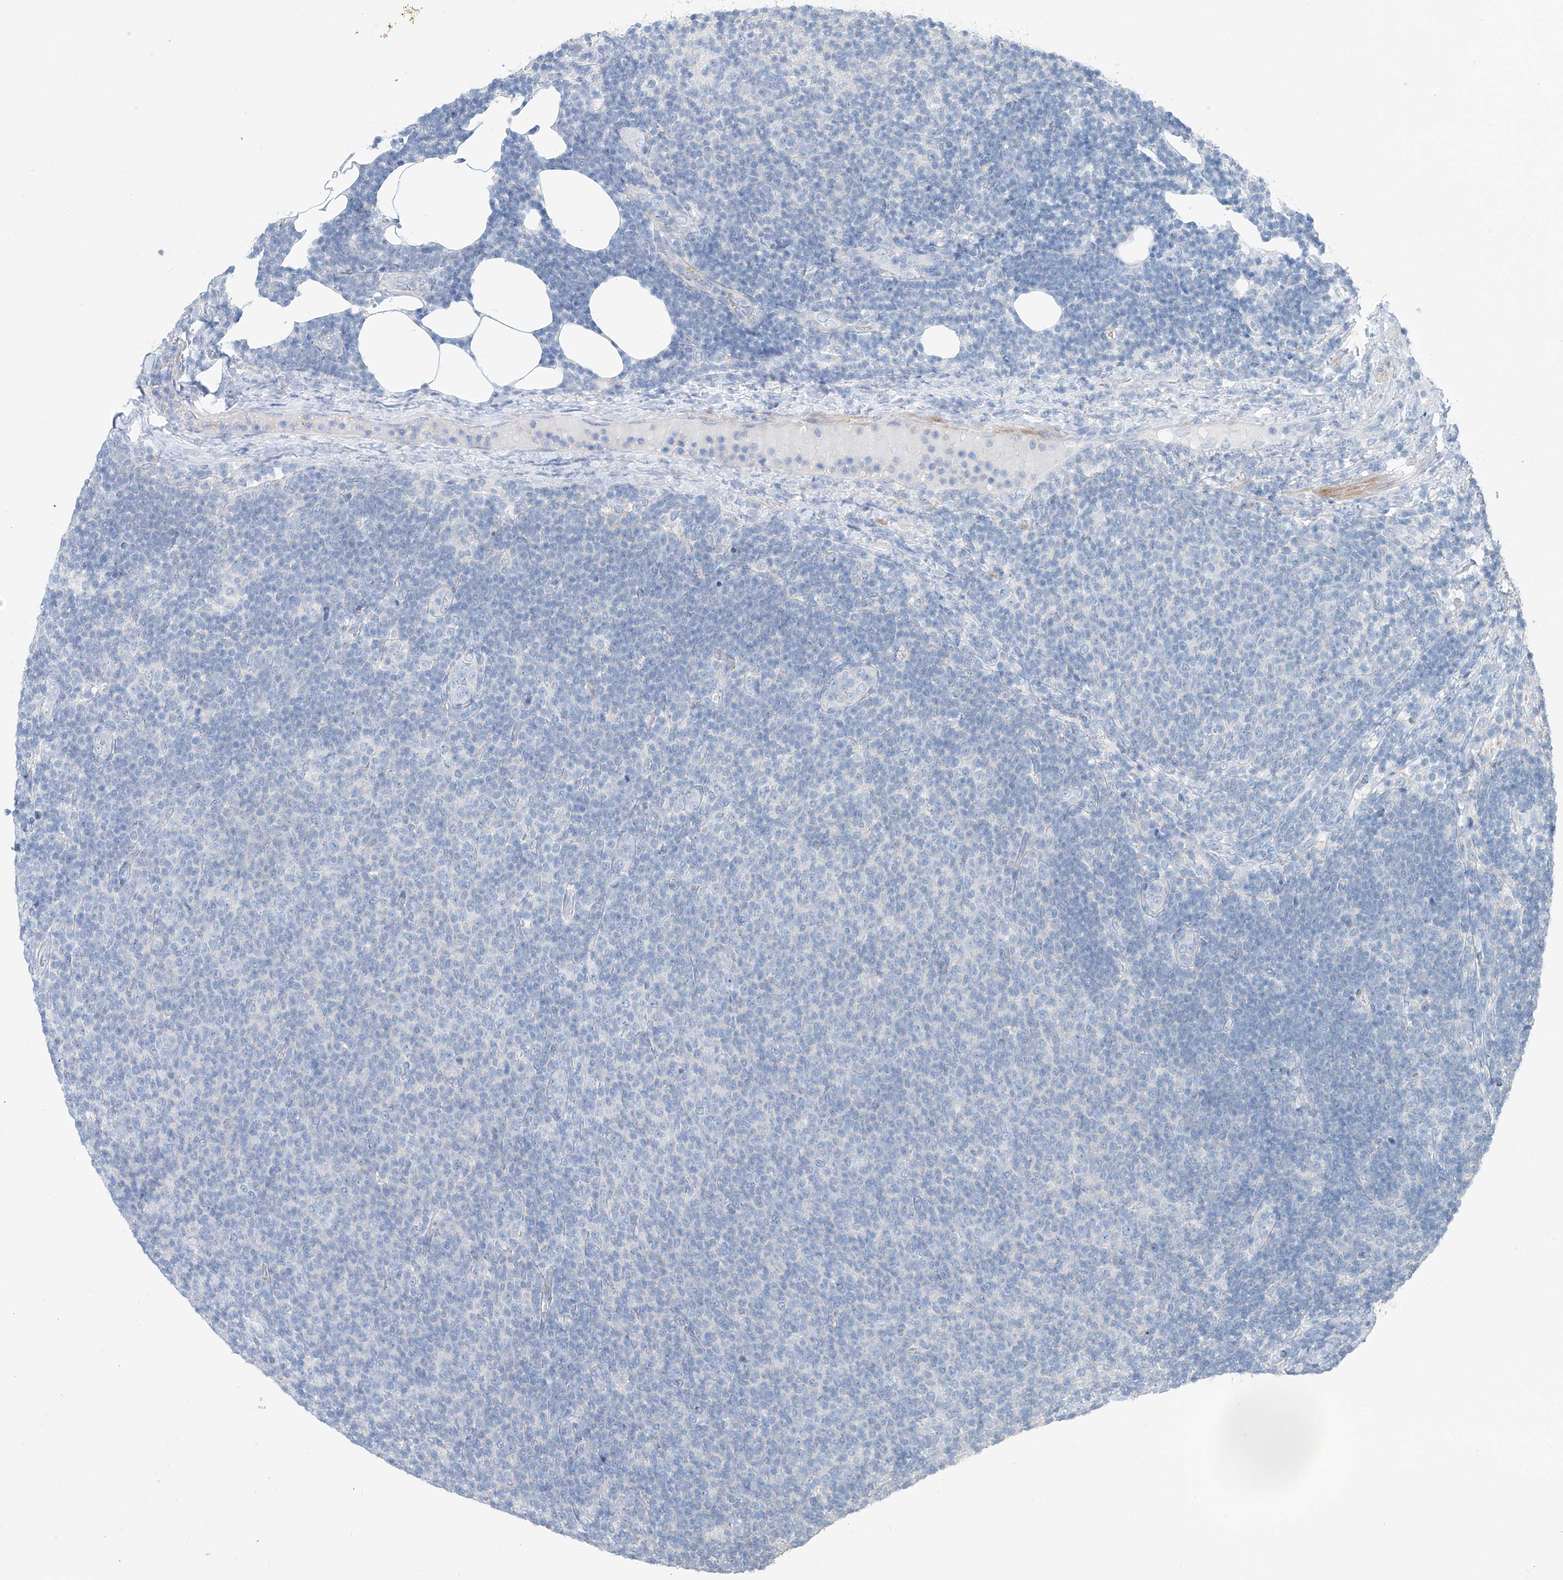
{"staining": {"intensity": "negative", "quantity": "none", "location": "none"}, "tissue": "lymphoma", "cell_type": "Tumor cells", "image_type": "cancer", "snomed": [{"axis": "morphology", "description": "Malignant lymphoma, non-Hodgkin's type, Low grade"}, {"axis": "topography", "description": "Lymph node"}], "caption": "This is a micrograph of immunohistochemistry (IHC) staining of lymphoma, which shows no positivity in tumor cells.", "gene": "ANKRD34A", "patient": {"sex": "male", "age": 66}}